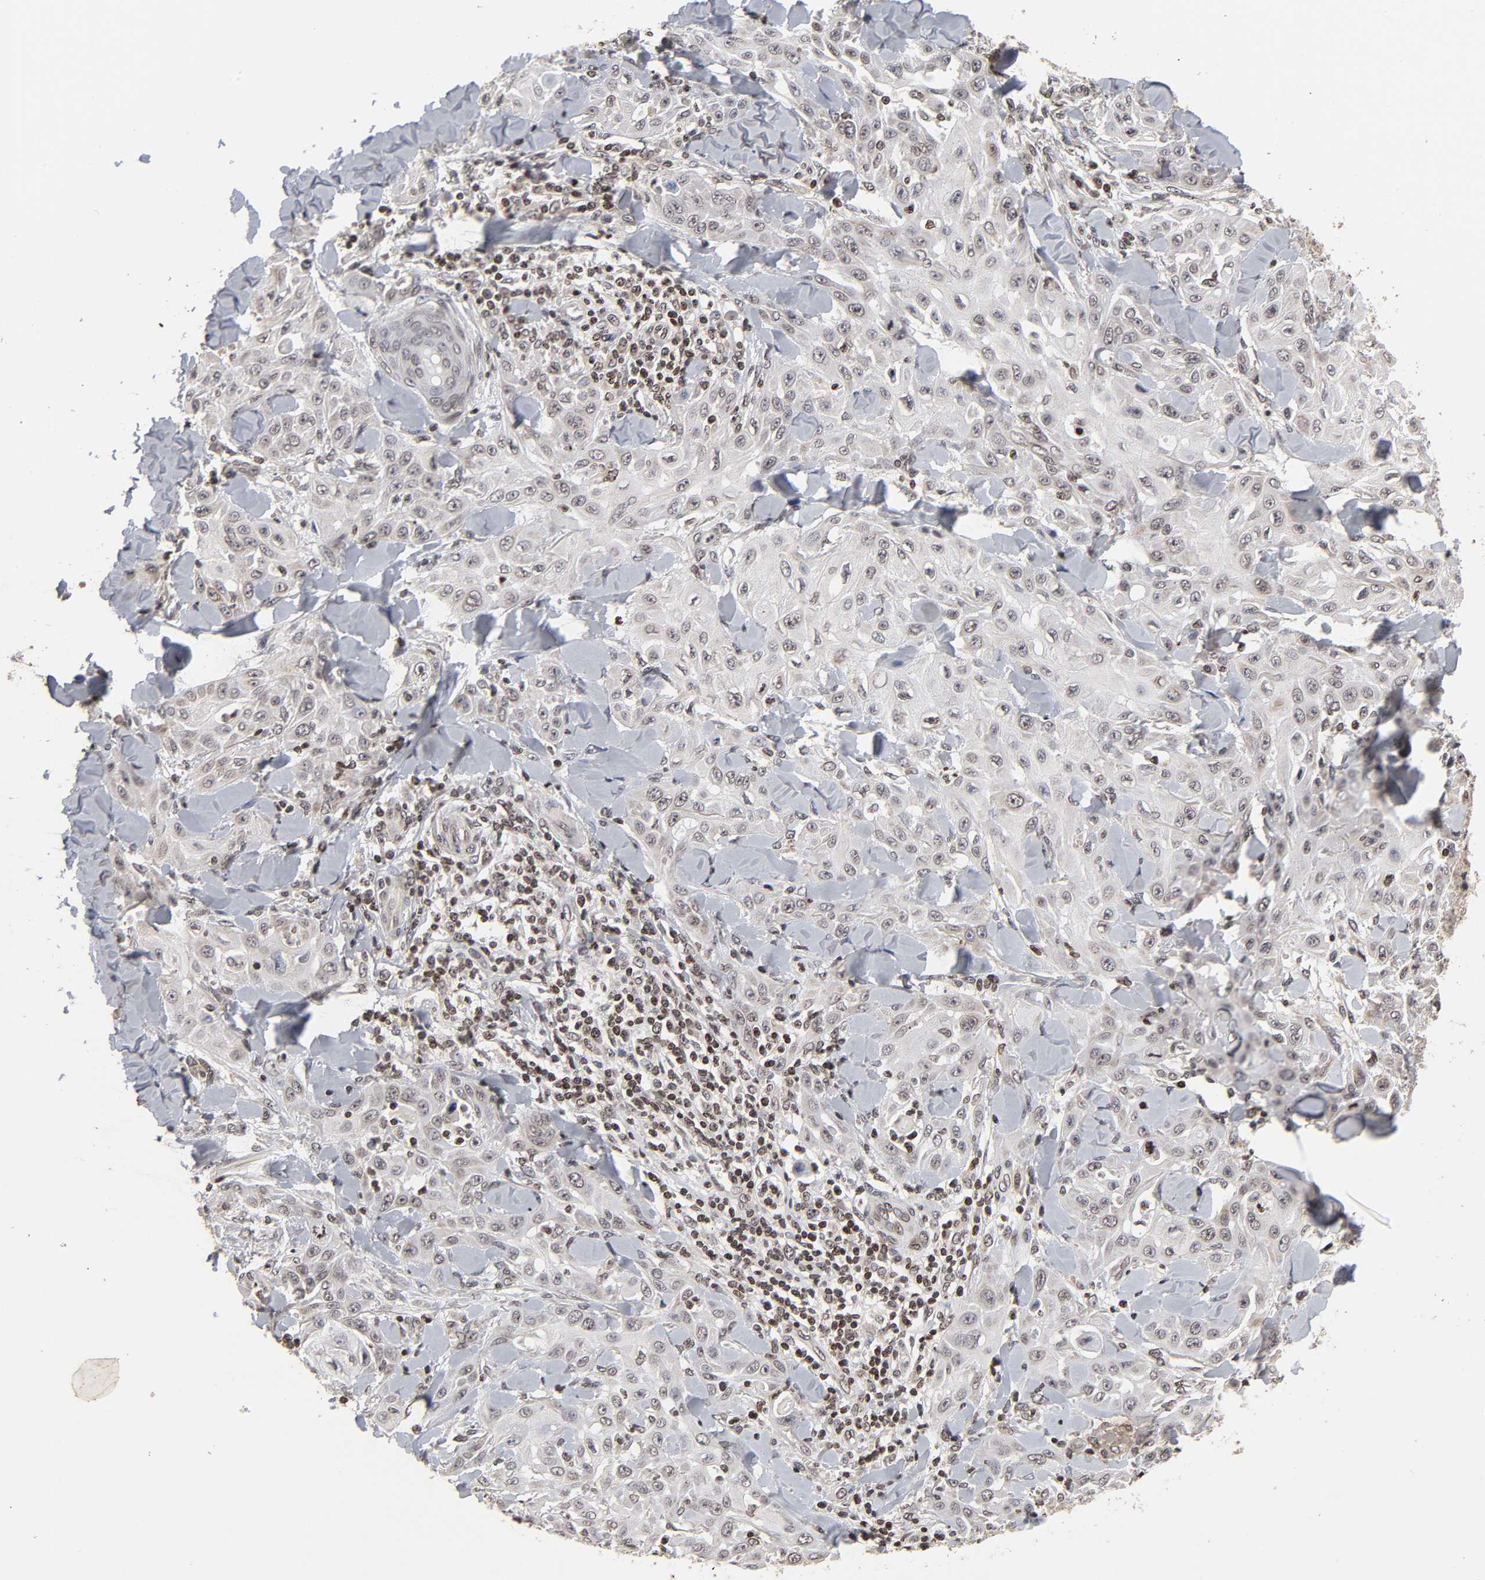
{"staining": {"intensity": "negative", "quantity": "none", "location": "none"}, "tissue": "skin cancer", "cell_type": "Tumor cells", "image_type": "cancer", "snomed": [{"axis": "morphology", "description": "Squamous cell carcinoma, NOS"}, {"axis": "topography", "description": "Skin"}], "caption": "The immunohistochemistry (IHC) image has no significant positivity in tumor cells of squamous cell carcinoma (skin) tissue. (DAB immunohistochemistry, high magnification).", "gene": "ZNF473", "patient": {"sex": "male", "age": 24}}